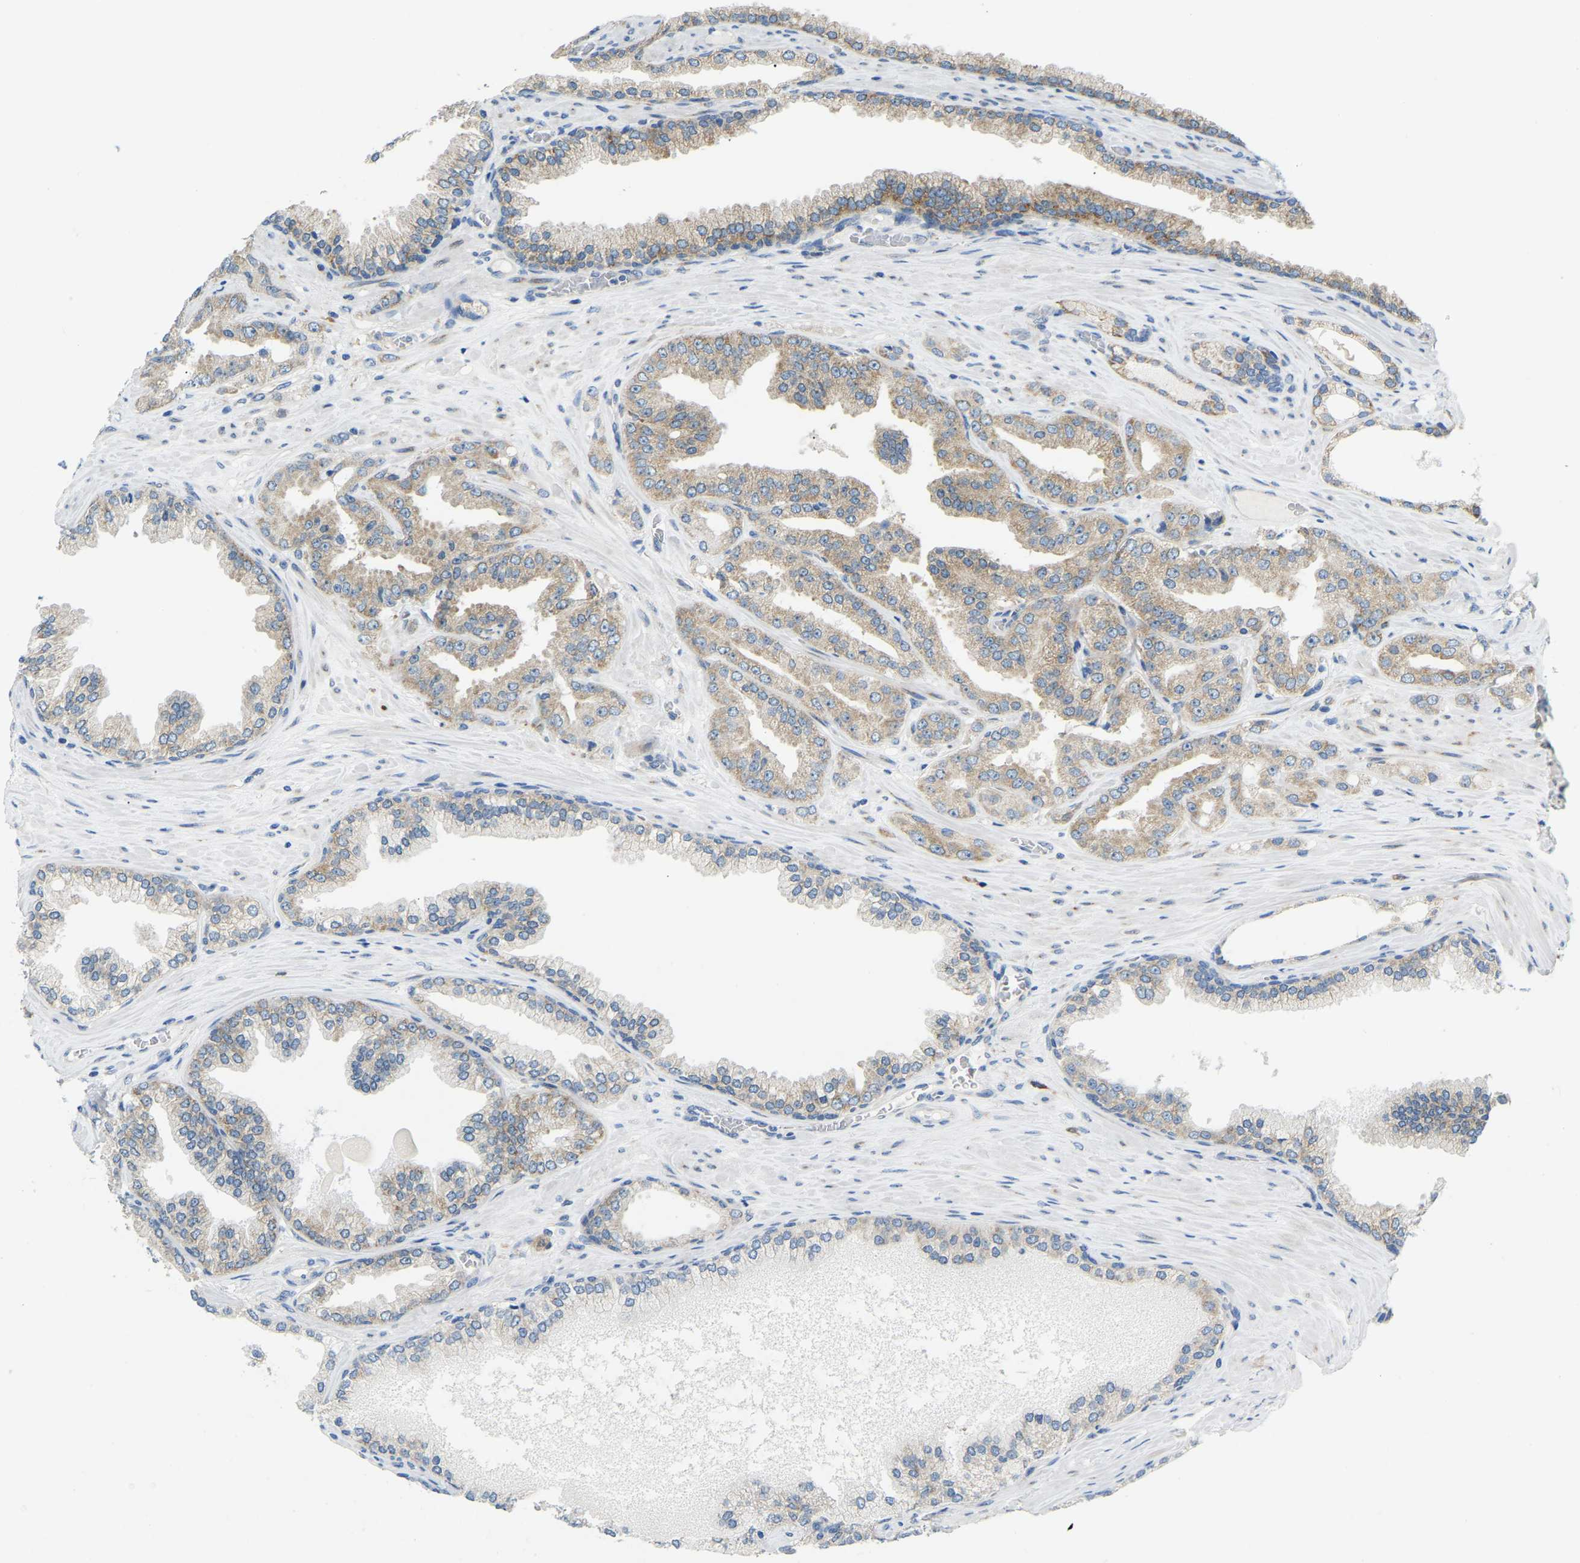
{"staining": {"intensity": "weak", "quantity": ">75%", "location": "cytoplasmic/membranous"}, "tissue": "prostate cancer", "cell_type": "Tumor cells", "image_type": "cancer", "snomed": [{"axis": "morphology", "description": "Adenocarcinoma, High grade"}, {"axis": "topography", "description": "Prostate"}], "caption": "Protein staining of prostate cancer tissue reveals weak cytoplasmic/membranous positivity in about >75% of tumor cells. Using DAB (3,3'-diaminobenzidine) (brown) and hematoxylin (blue) stains, captured at high magnification using brightfield microscopy.", "gene": "SND1", "patient": {"sex": "male", "age": 71}}